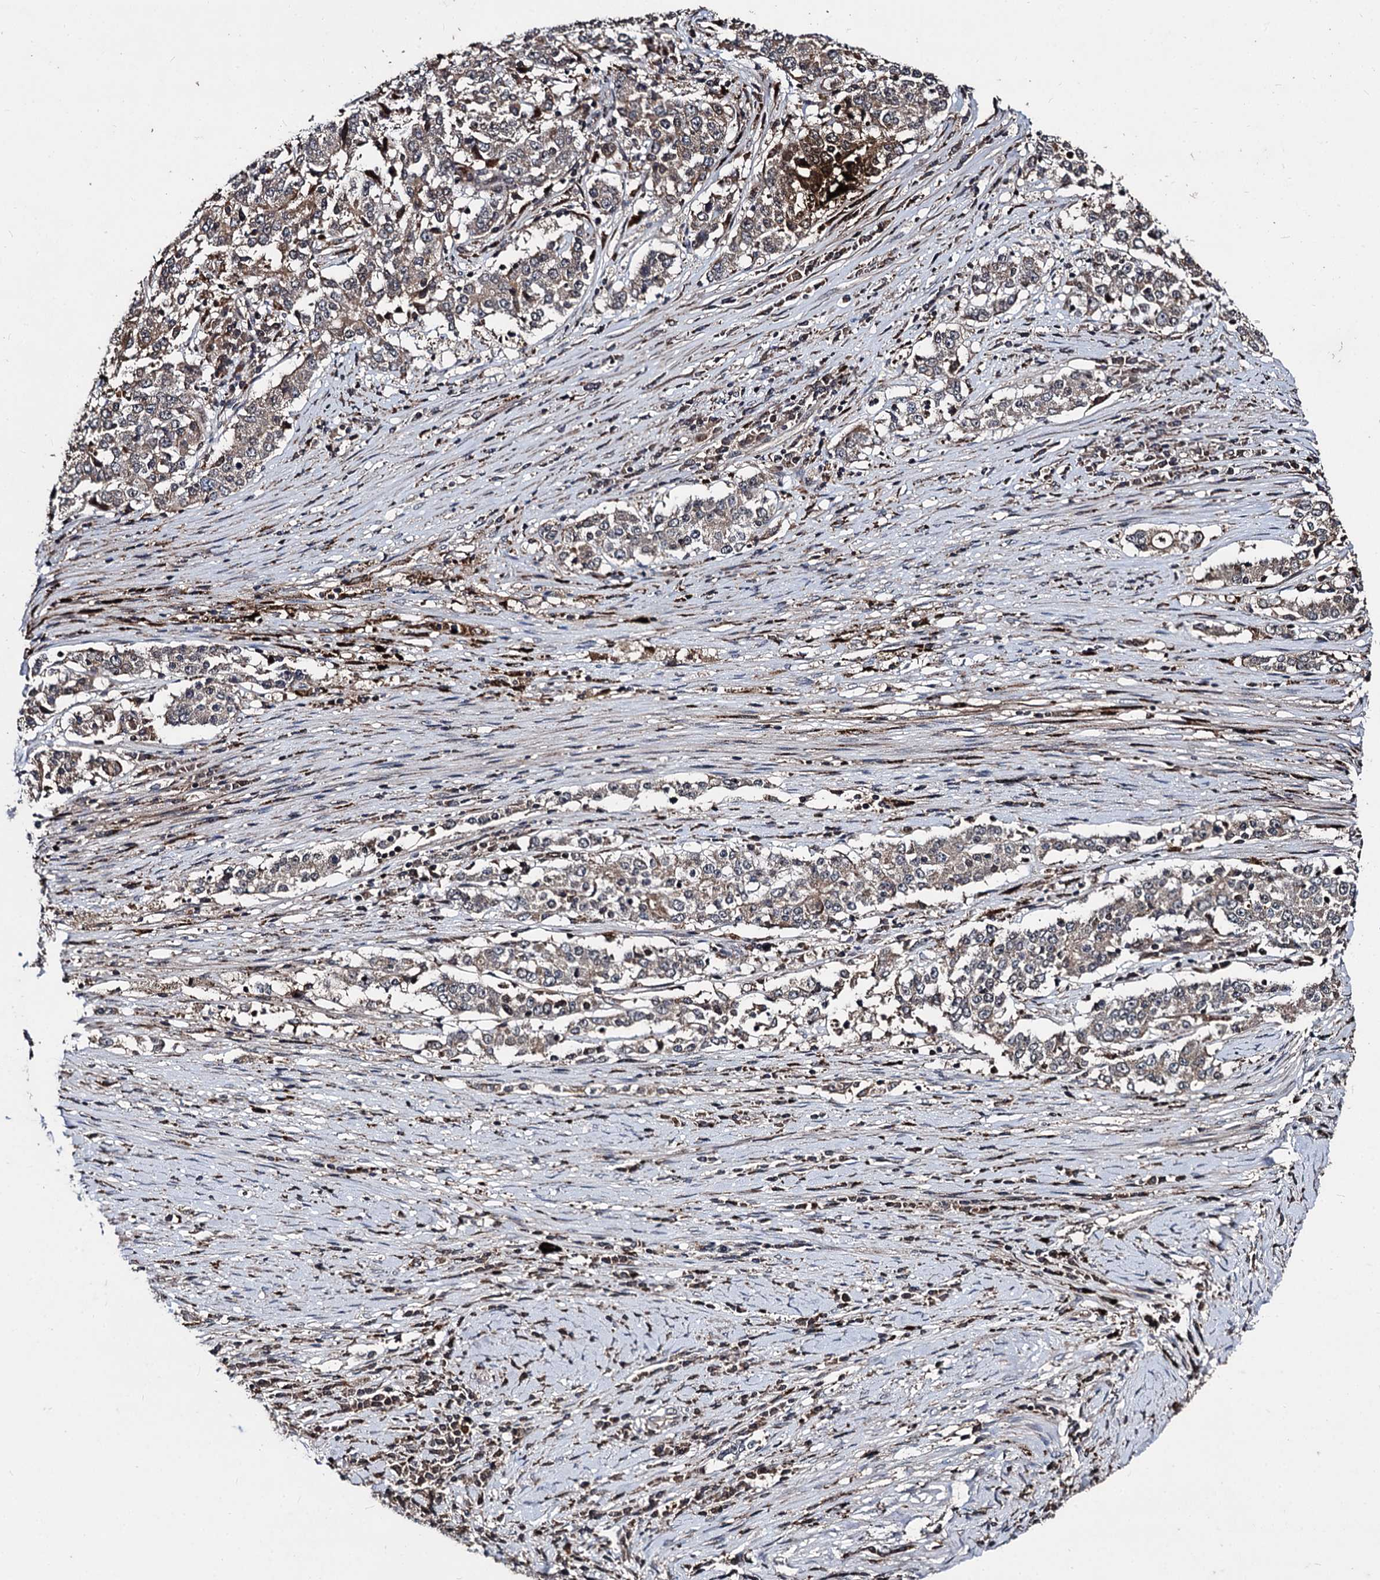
{"staining": {"intensity": "weak", "quantity": ">75%", "location": "cytoplasmic/membranous"}, "tissue": "stomach cancer", "cell_type": "Tumor cells", "image_type": "cancer", "snomed": [{"axis": "morphology", "description": "Adenocarcinoma, NOS"}, {"axis": "topography", "description": "Stomach"}], "caption": "Approximately >75% of tumor cells in human stomach cancer (adenocarcinoma) show weak cytoplasmic/membranous protein positivity as visualized by brown immunohistochemical staining.", "gene": "BCL2L2", "patient": {"sex": "male", "age": 59}}